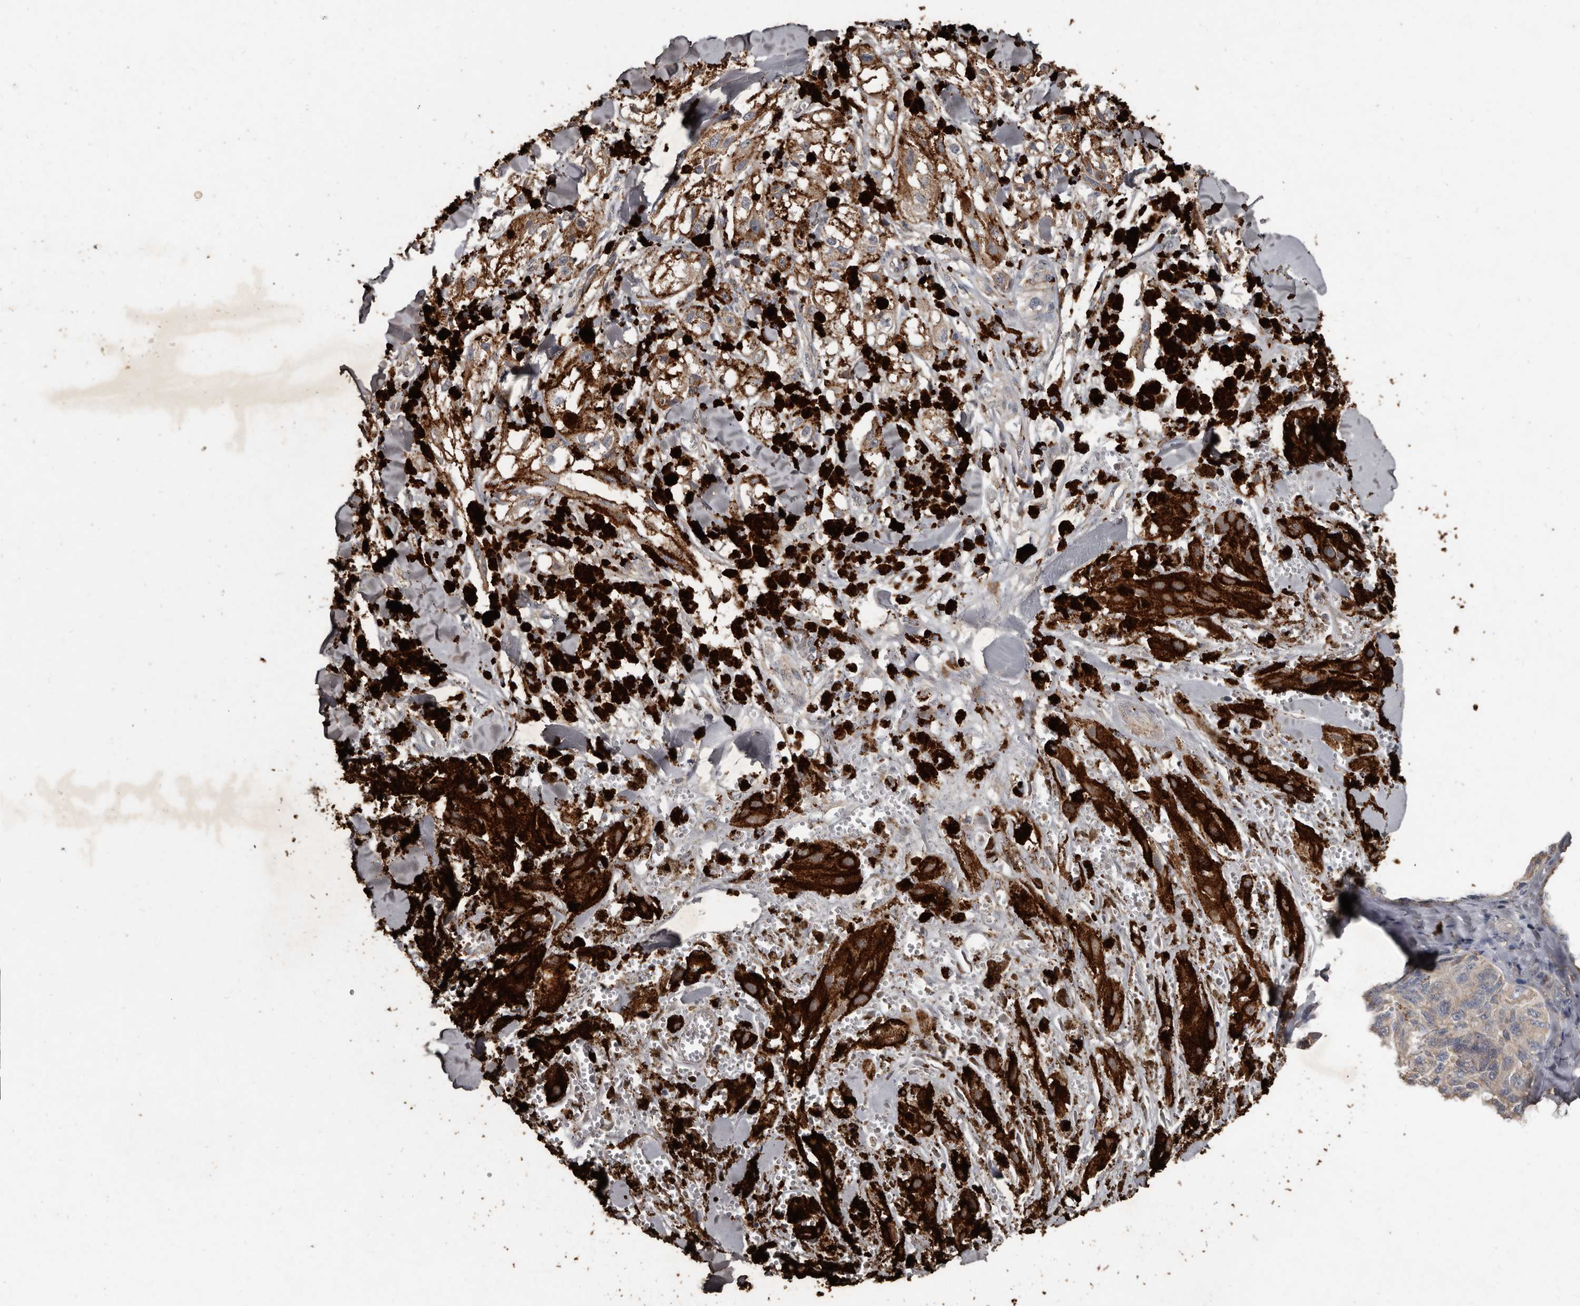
{"staining": {"intensity": "weak", "quantity": "<25%", "location": "cytoplasmic/membranous"}, "tissue": "melanoma", "cell_type": "Tumor cells", "image_type": "cancer", "snomed": [{"axis": "morphology", "description": "Malignant melanoma, NOS"}, {"axis": "topography", "description": "Skin"}], "caption": "Malignant melanoma stained for a protein using IHC exhibits no positivity tumor cells.", "gene": "GREB1", "patient": {"sex": "male", "age": 88}}